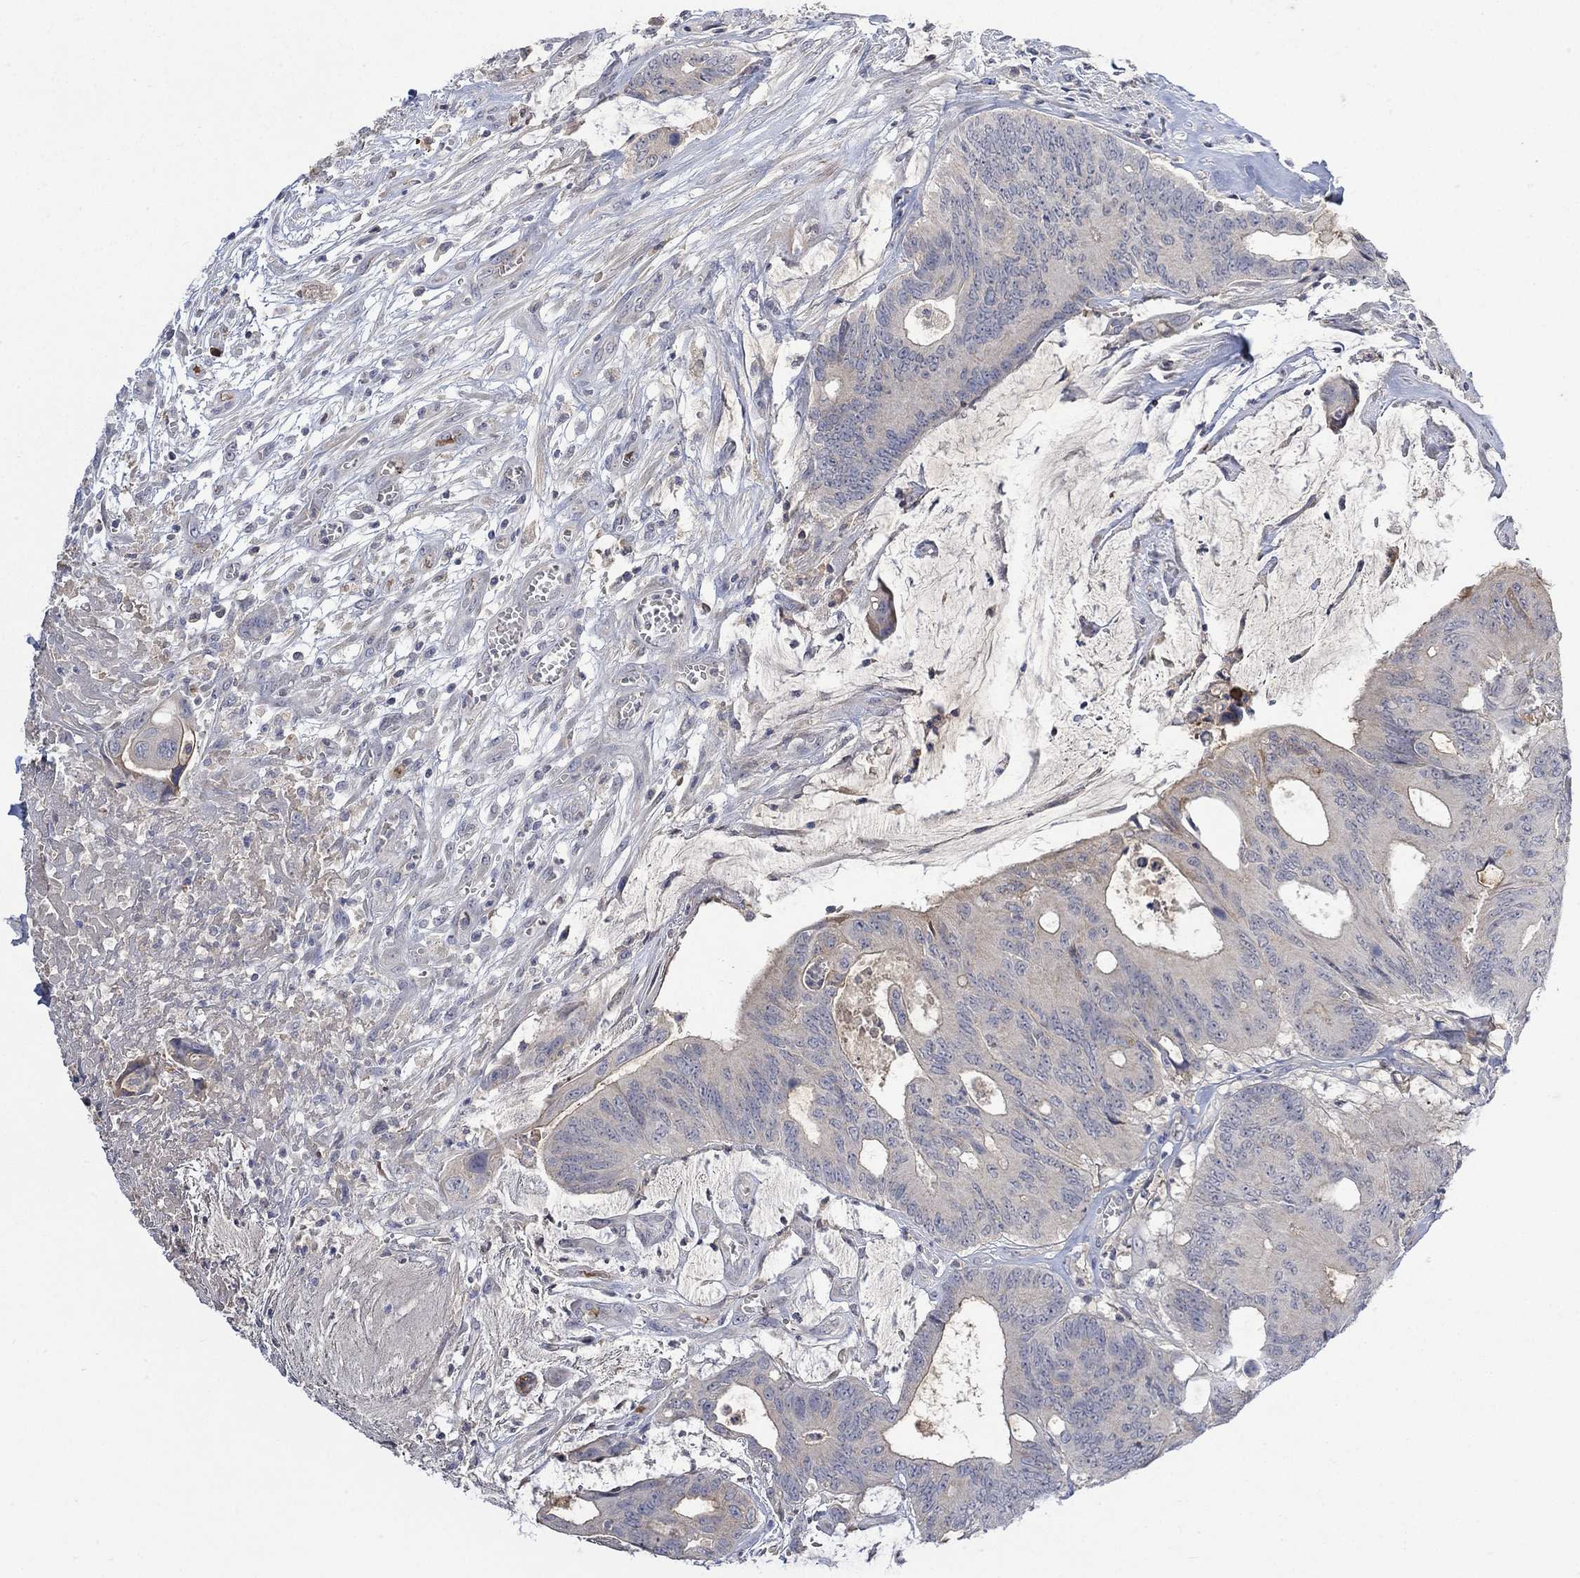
{"staining": {"intensity": "negative", "quantity": "none", "location": "none"}, "tissue": "colorectal cancer", "cell_type": "Tumor cells", "image_type": "cancer", "snomed": [{"axis": "morphology", "description": "Normal tissue, NOS"}, {"axis": "morphology", "description": "Adenocarcinoma, NOS"}, {"axis": "topography", "description": "Colon"}], "caption": "Immunohistochemical staining of colorectal cancer shows no significant expression in tumor cells. Nuclei are stained in blue.", "gene": "MSTN", "patient": {"sex": "male", "age": 65}}